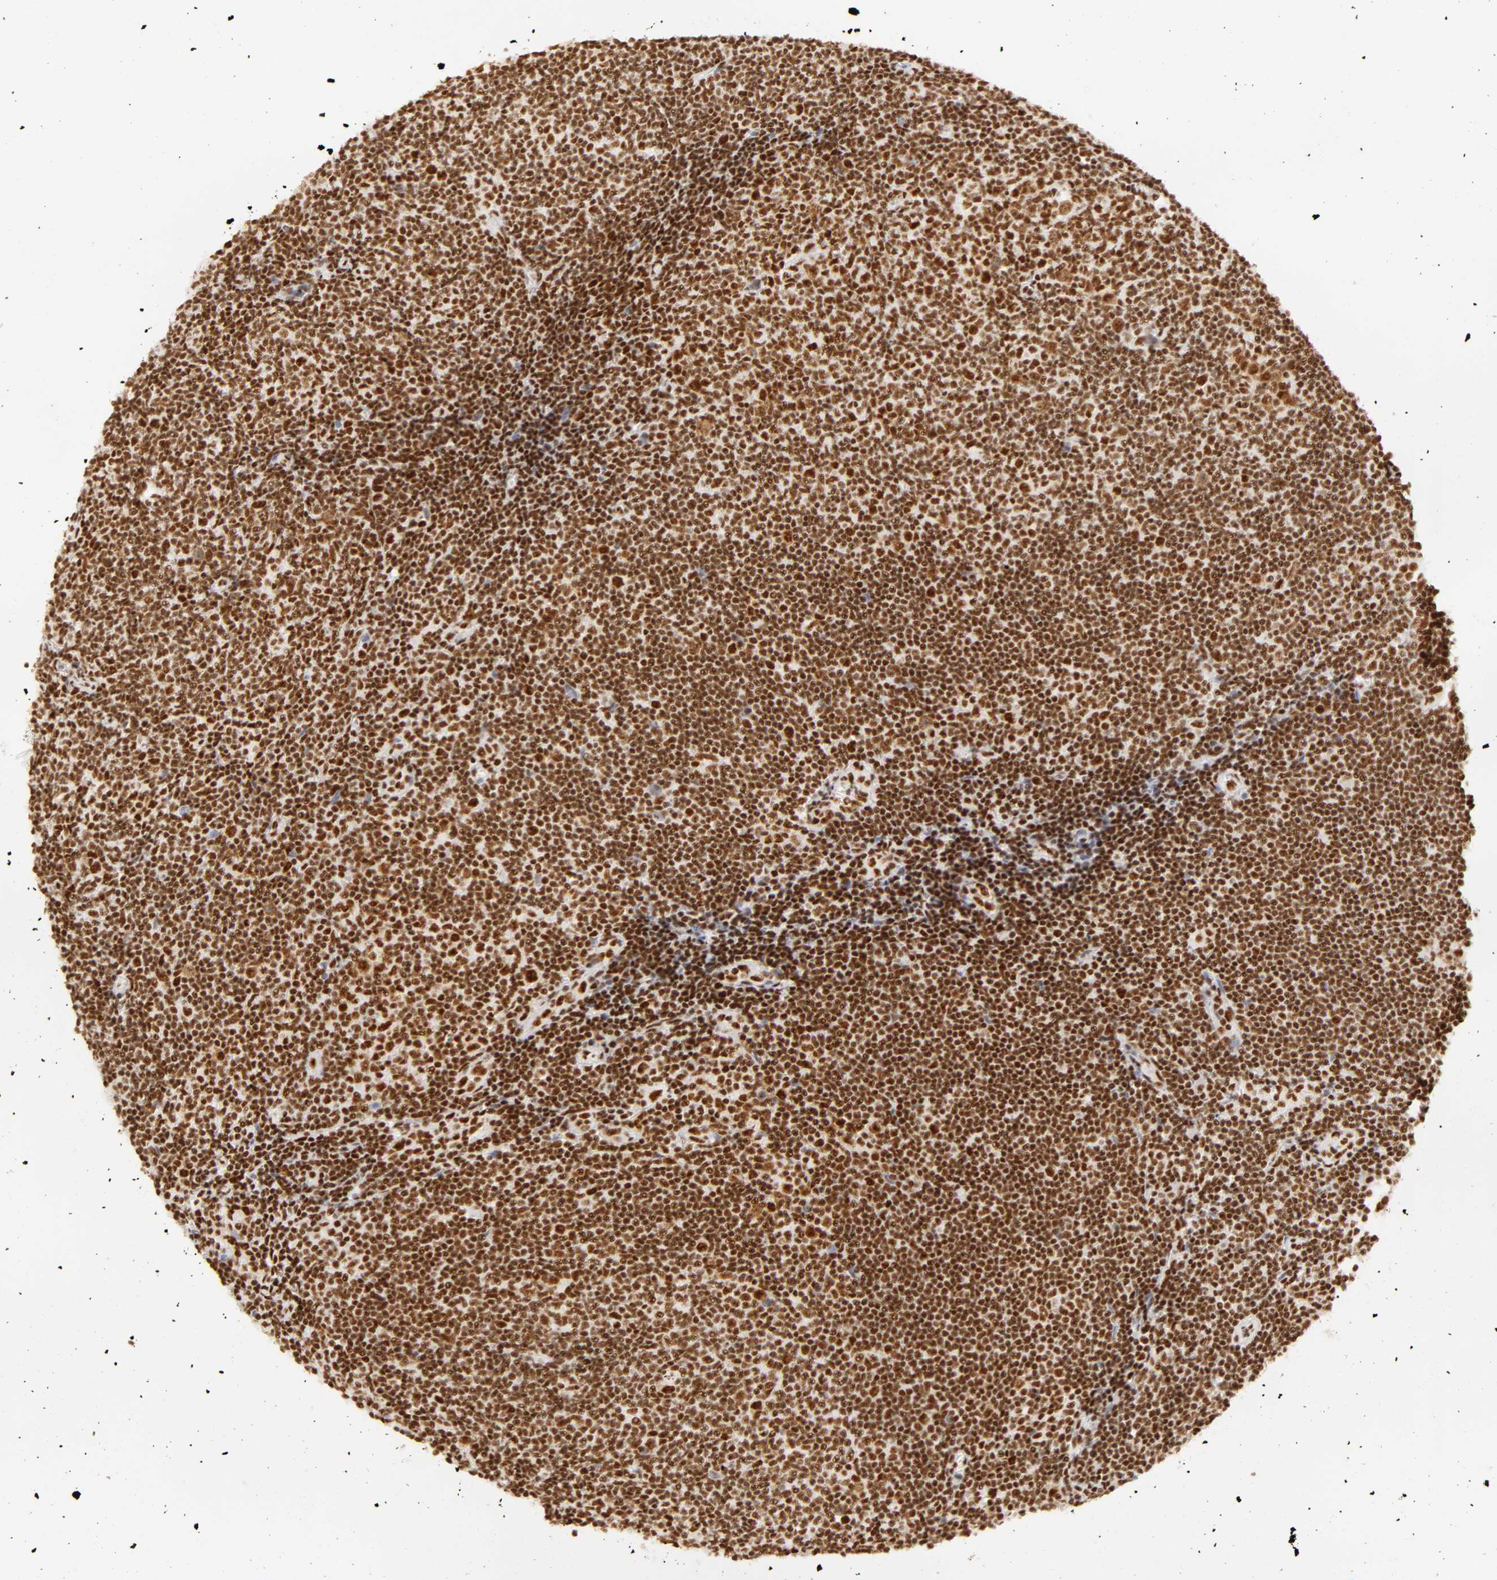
{"staining": {"intensity": "strong", "quantity": ">75%", "location": "nuclear"}, "tissue": "lymphoma", "cell_type": "Tumor cells", "image_type": "cancer", "snomed": [{"axis": "morphology", "description": "Malignant lymphoma, non-Hodgkin's type, Low grade"}, {"axis": "topography", "description": "Lymph node"}], "caption": "Strong nuclear positivity is appreciated in approximately >75% of tumor cells in malignant lymphoma, non-Hodgkin's type (low-grade). (brown staining indicates protein expression, while blue staining denotes nuclei).", "gene": "RBM39", "patient": {"sex": "male", "age": 49}}